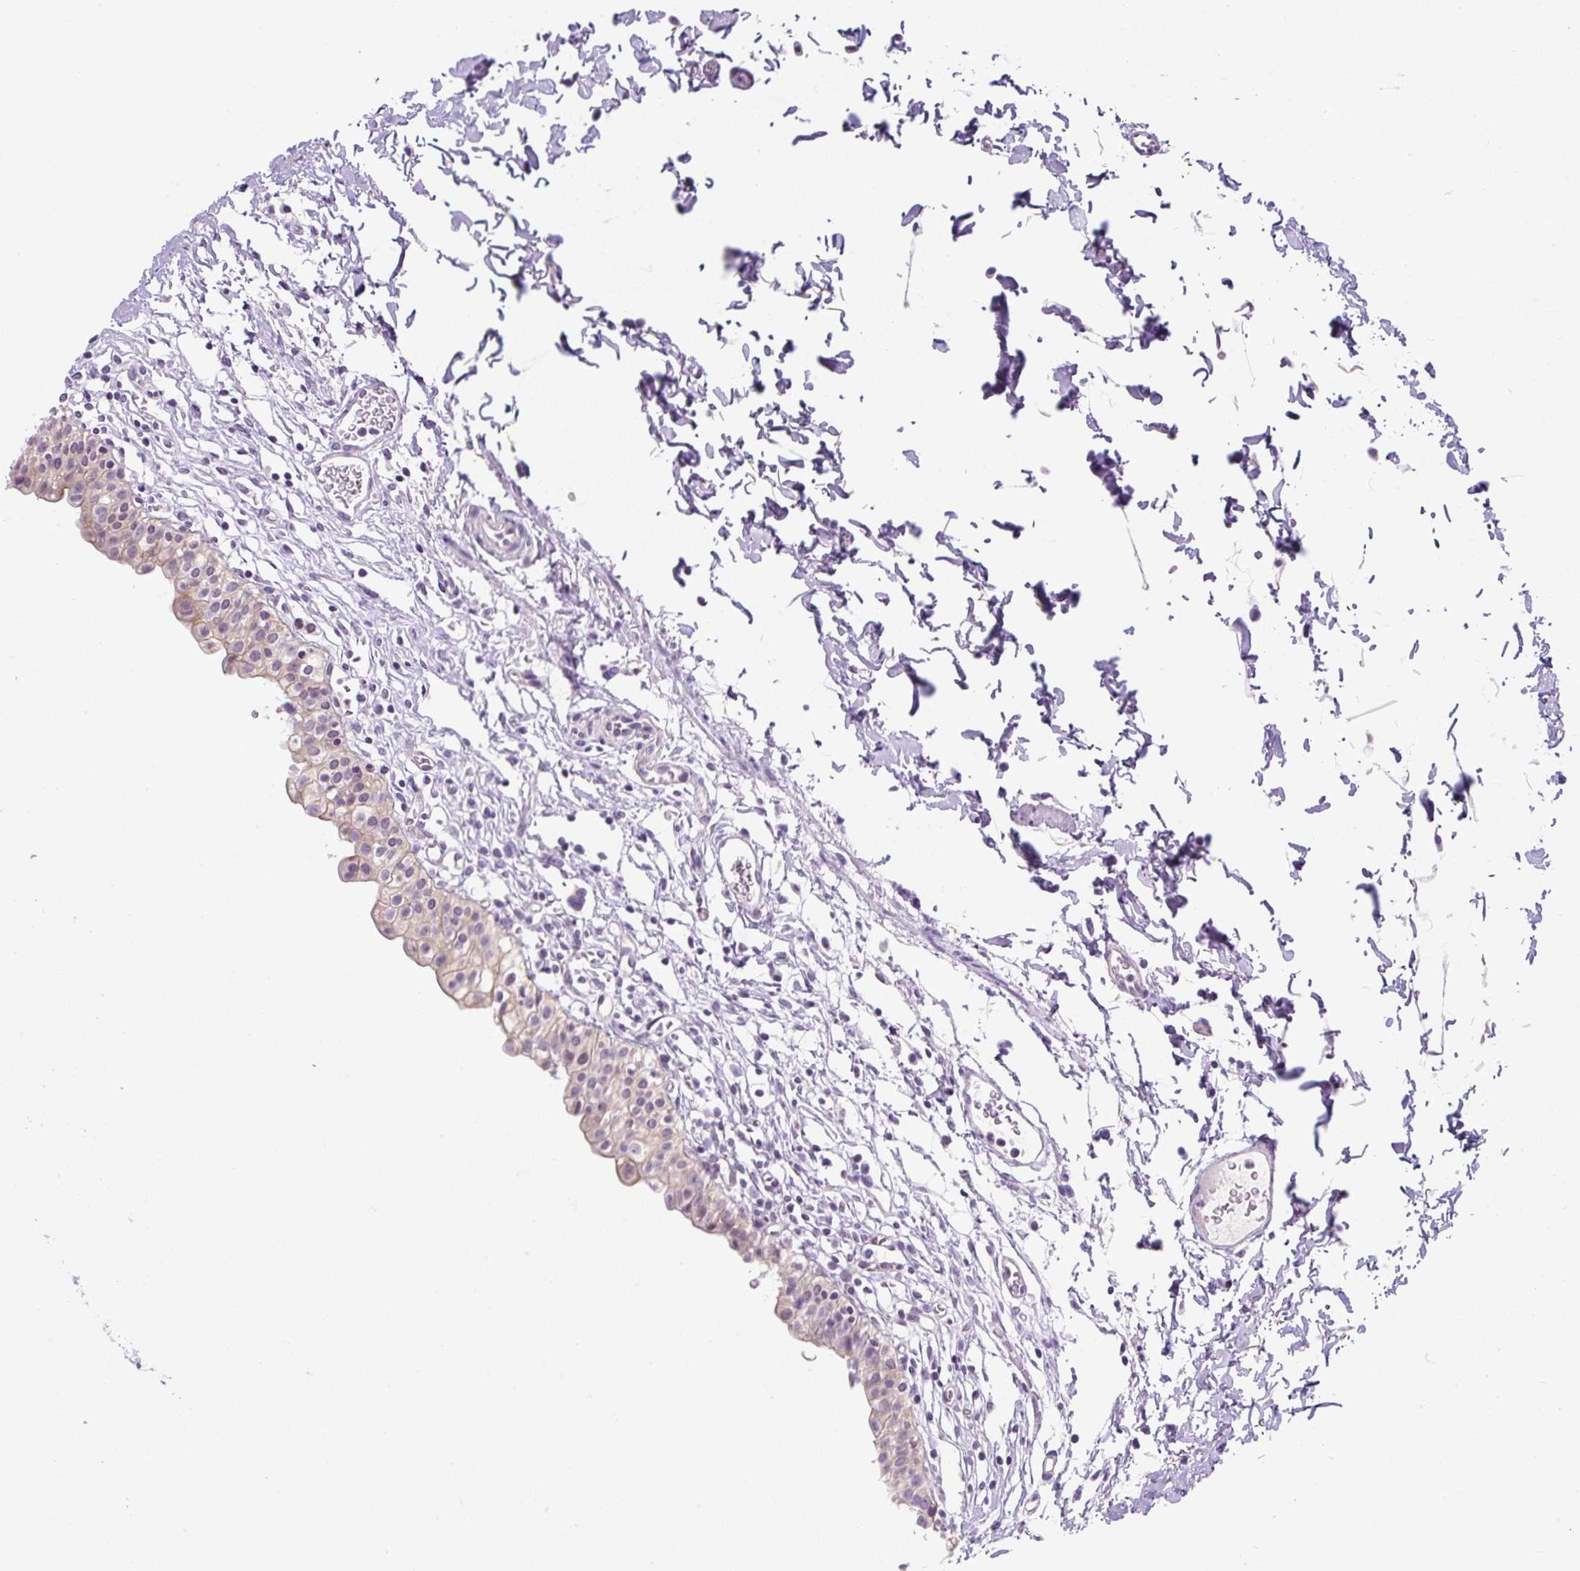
{"staining": {"intensity": "weak", "quantity": "25%-75%", "location": "cytoplasmic/membranous"}, "tissue": "urinary bladder", "cell_type": "Urothelial cells", "image_type": "normal", "snomed": [{"axis": "morphology", "description": "Normal tissue, NOS"}, {"axis": "topography", "description": "Urinary bladder"}, {"axis": "topography", "description": "Peripheral nerve tissue"}], "caption": "This is a micrograph of immunohistochemistry staining of normal urinary bladder, which shows weak positivity in the cytoplasmic/membranous of urothelial cells.", "gene": "ADAMTS19", "patient": {"sex": "male", "age": 55}}